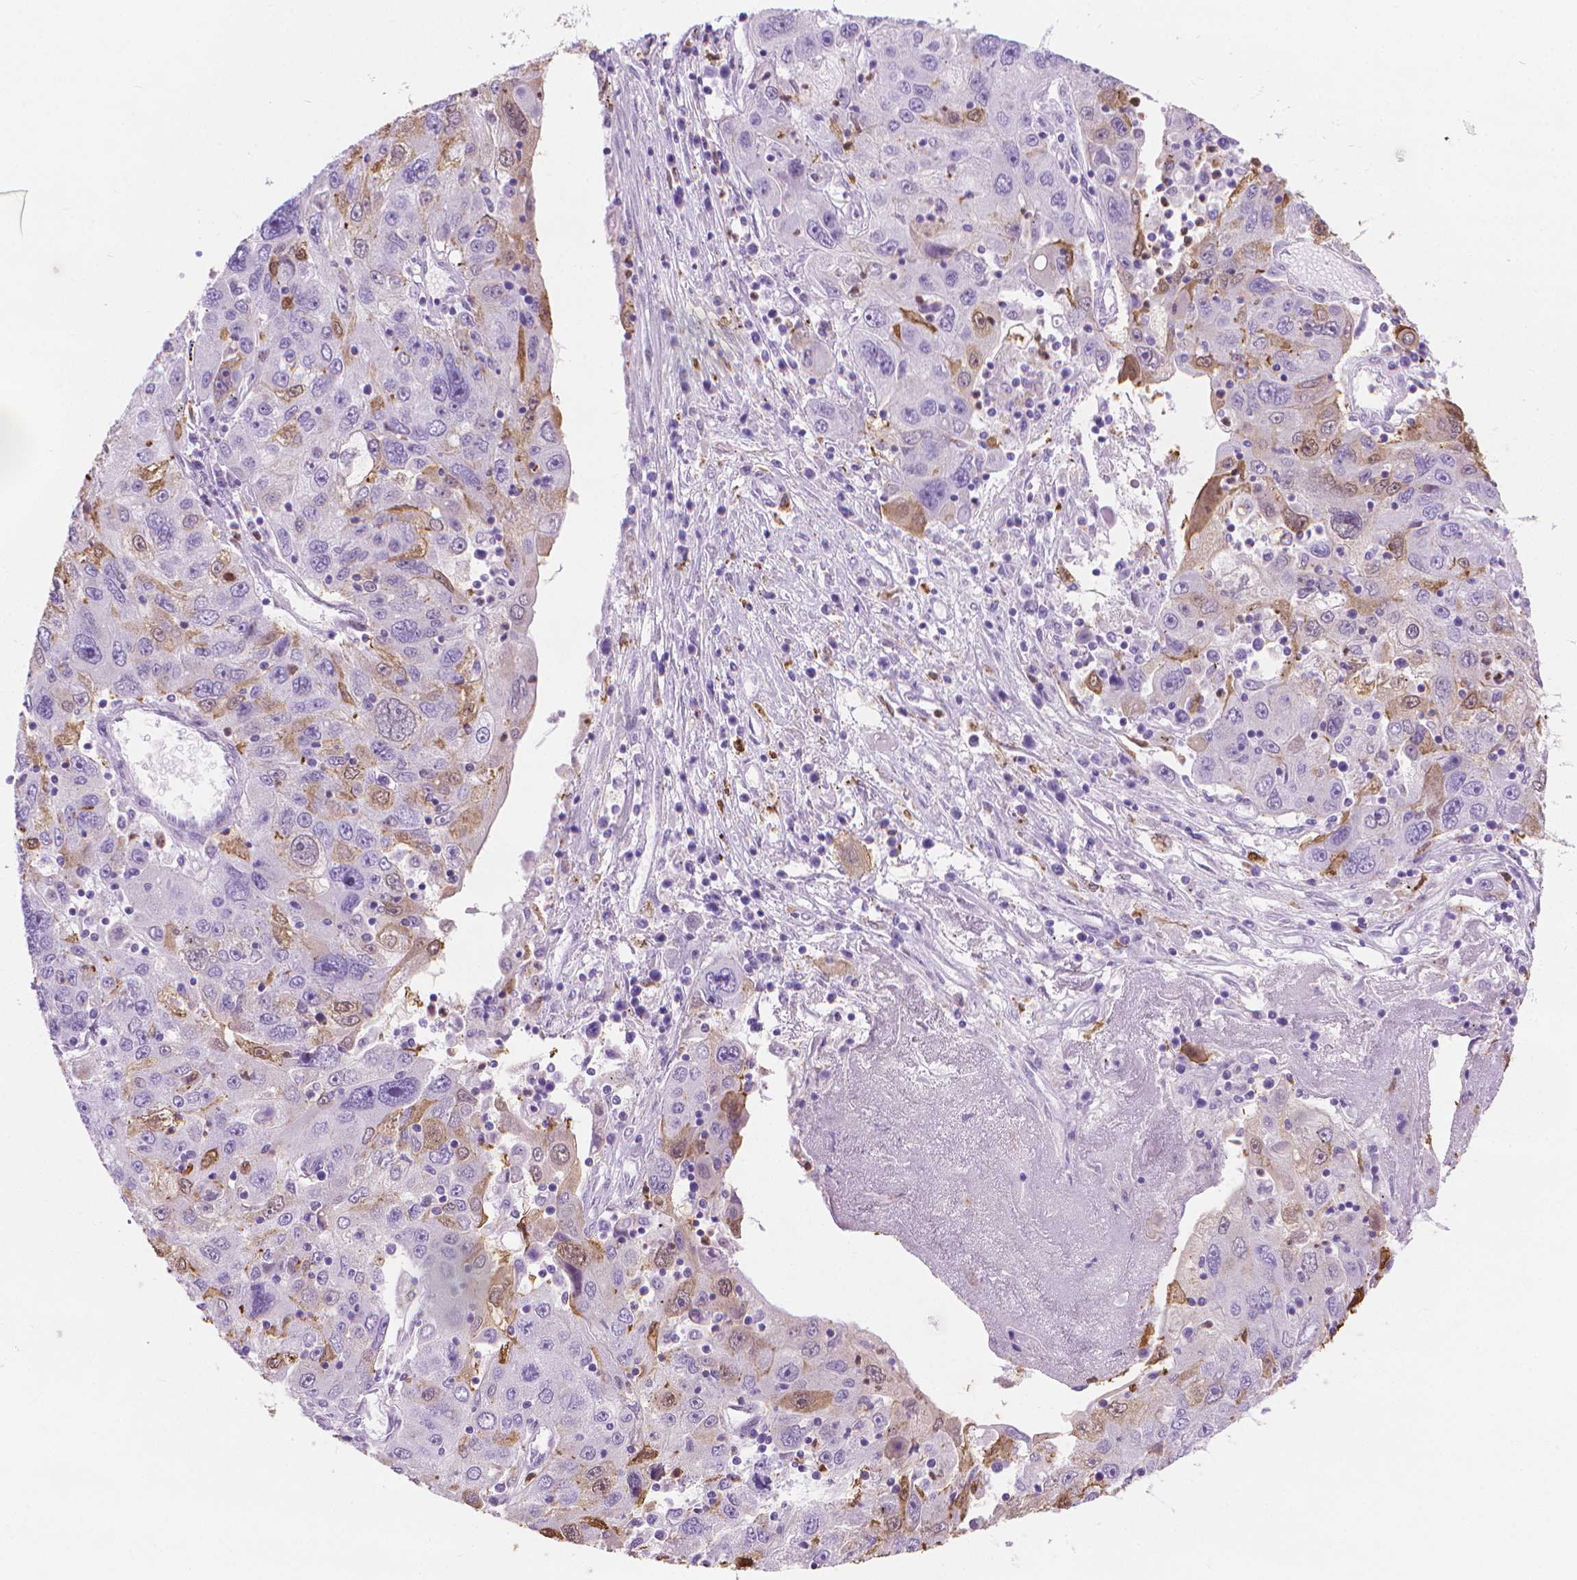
{"staining": {"intensity": "moderate", "quantity": "<25%", "location": "cytoplasmic/membranous,nuclear"}, "tissue": "stomach cancer", "cell_type": "Tumor cells", "image_type": "cancer", "snomed": [{"axis": "morphology", "description": "Adenocarcinoma, NOS"}, {"axis": "topography", "description": "Stomach"}], "caption": "Stomach cancer (adenocarcinoma) stained for a protein reveals moderate cytoplasmic/membranous and nuclear positivity in tumor cells.", "gene": "CFAP52", "patient": {"sex": "male", "age": 56}}